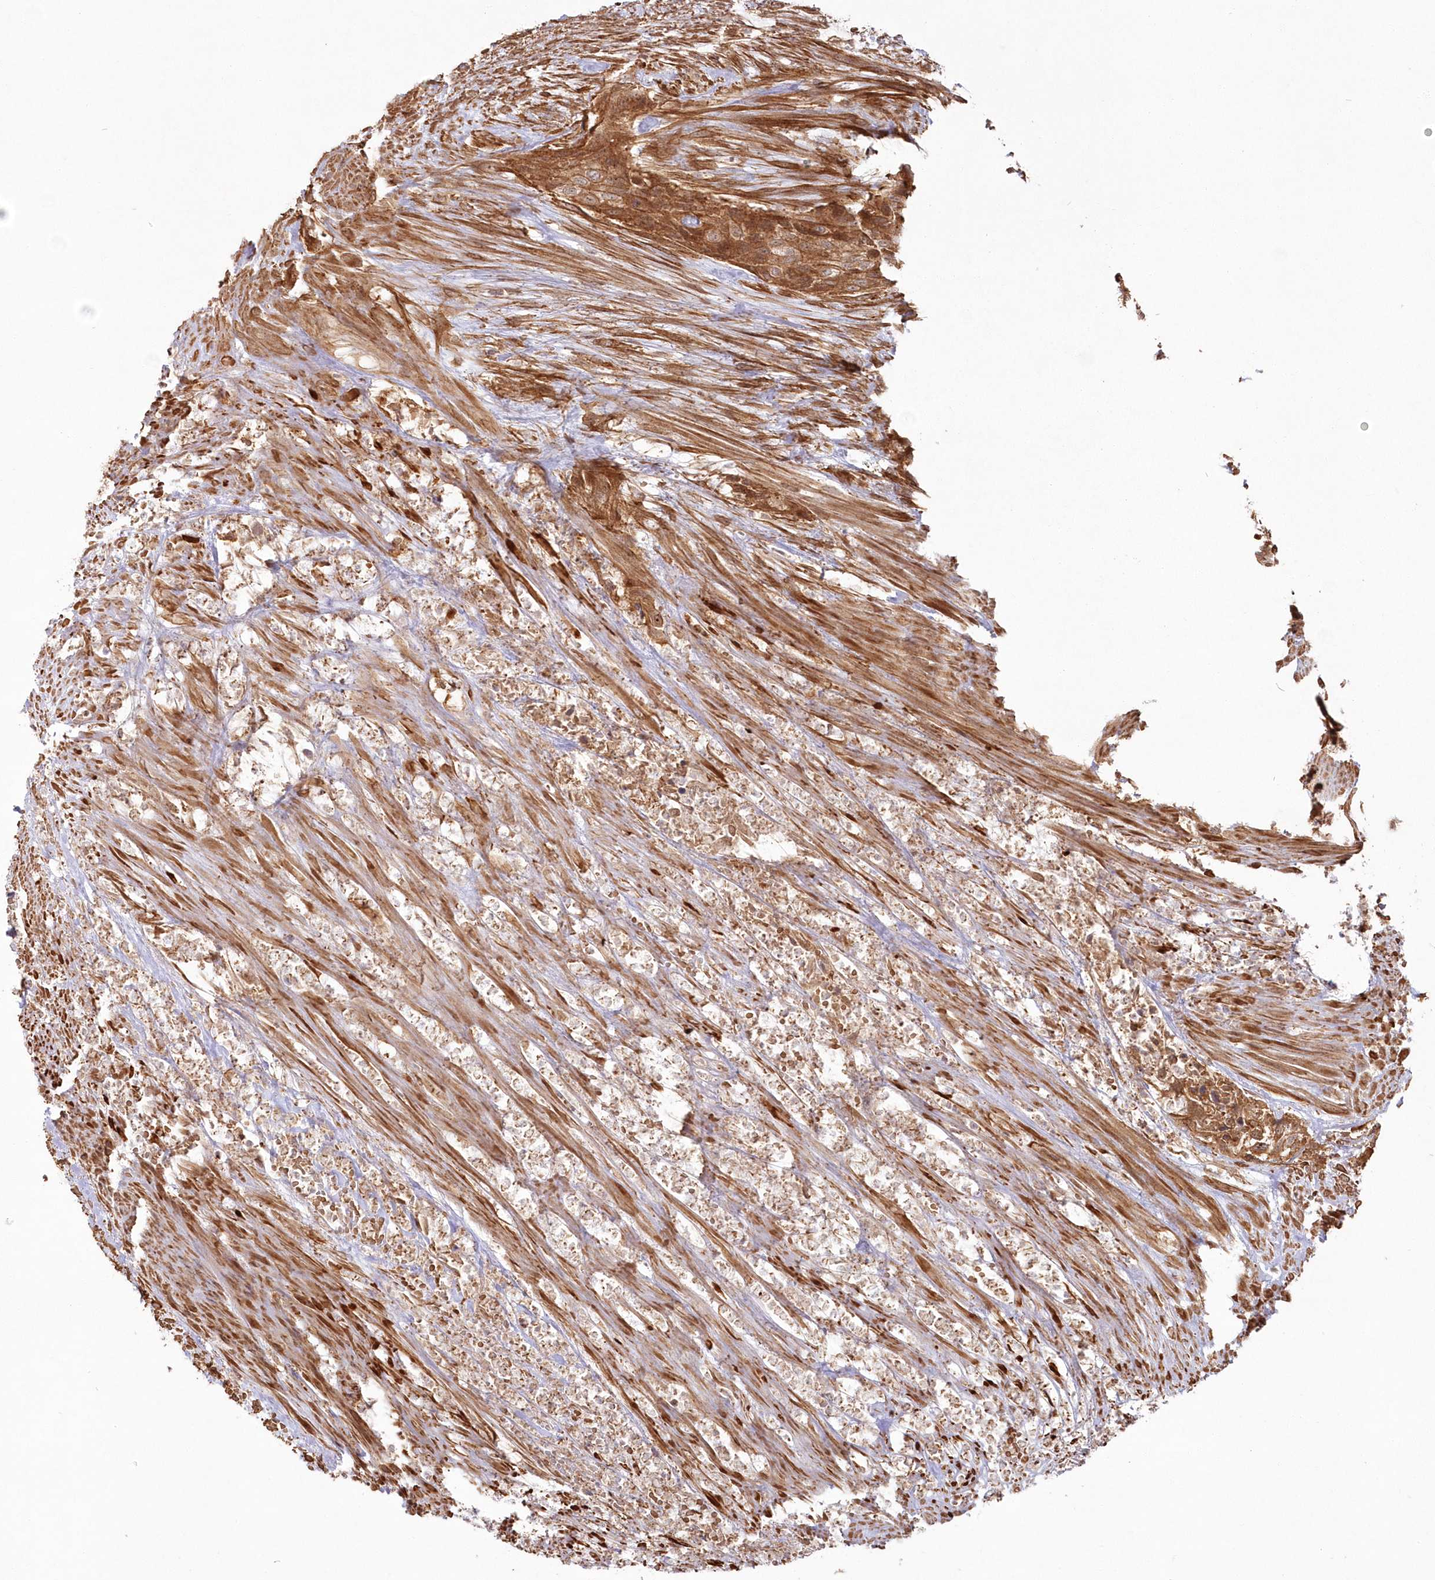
{"staining": {"intensity": "moderate", "quantity": ">75%", "location": "cytoplasmic/membranous"}, "tissue": "urothelial cancer", "cell_type": "Tumor cells", "image_type": "cancer", "snomed": [{"axis": "morphology", "description": "Urothelial carcinoma, High grade"}, {"axis": "topography", "description": "Urinary bladder"}], "caption": "The immunohistochemical stain shows moderate cytoplasmic/membranous staining in tumor cells of urothelial carcinoma (high-grade) tissue.", "gene": "RGCC", "patient": {"sex": "male", "age": 35}}